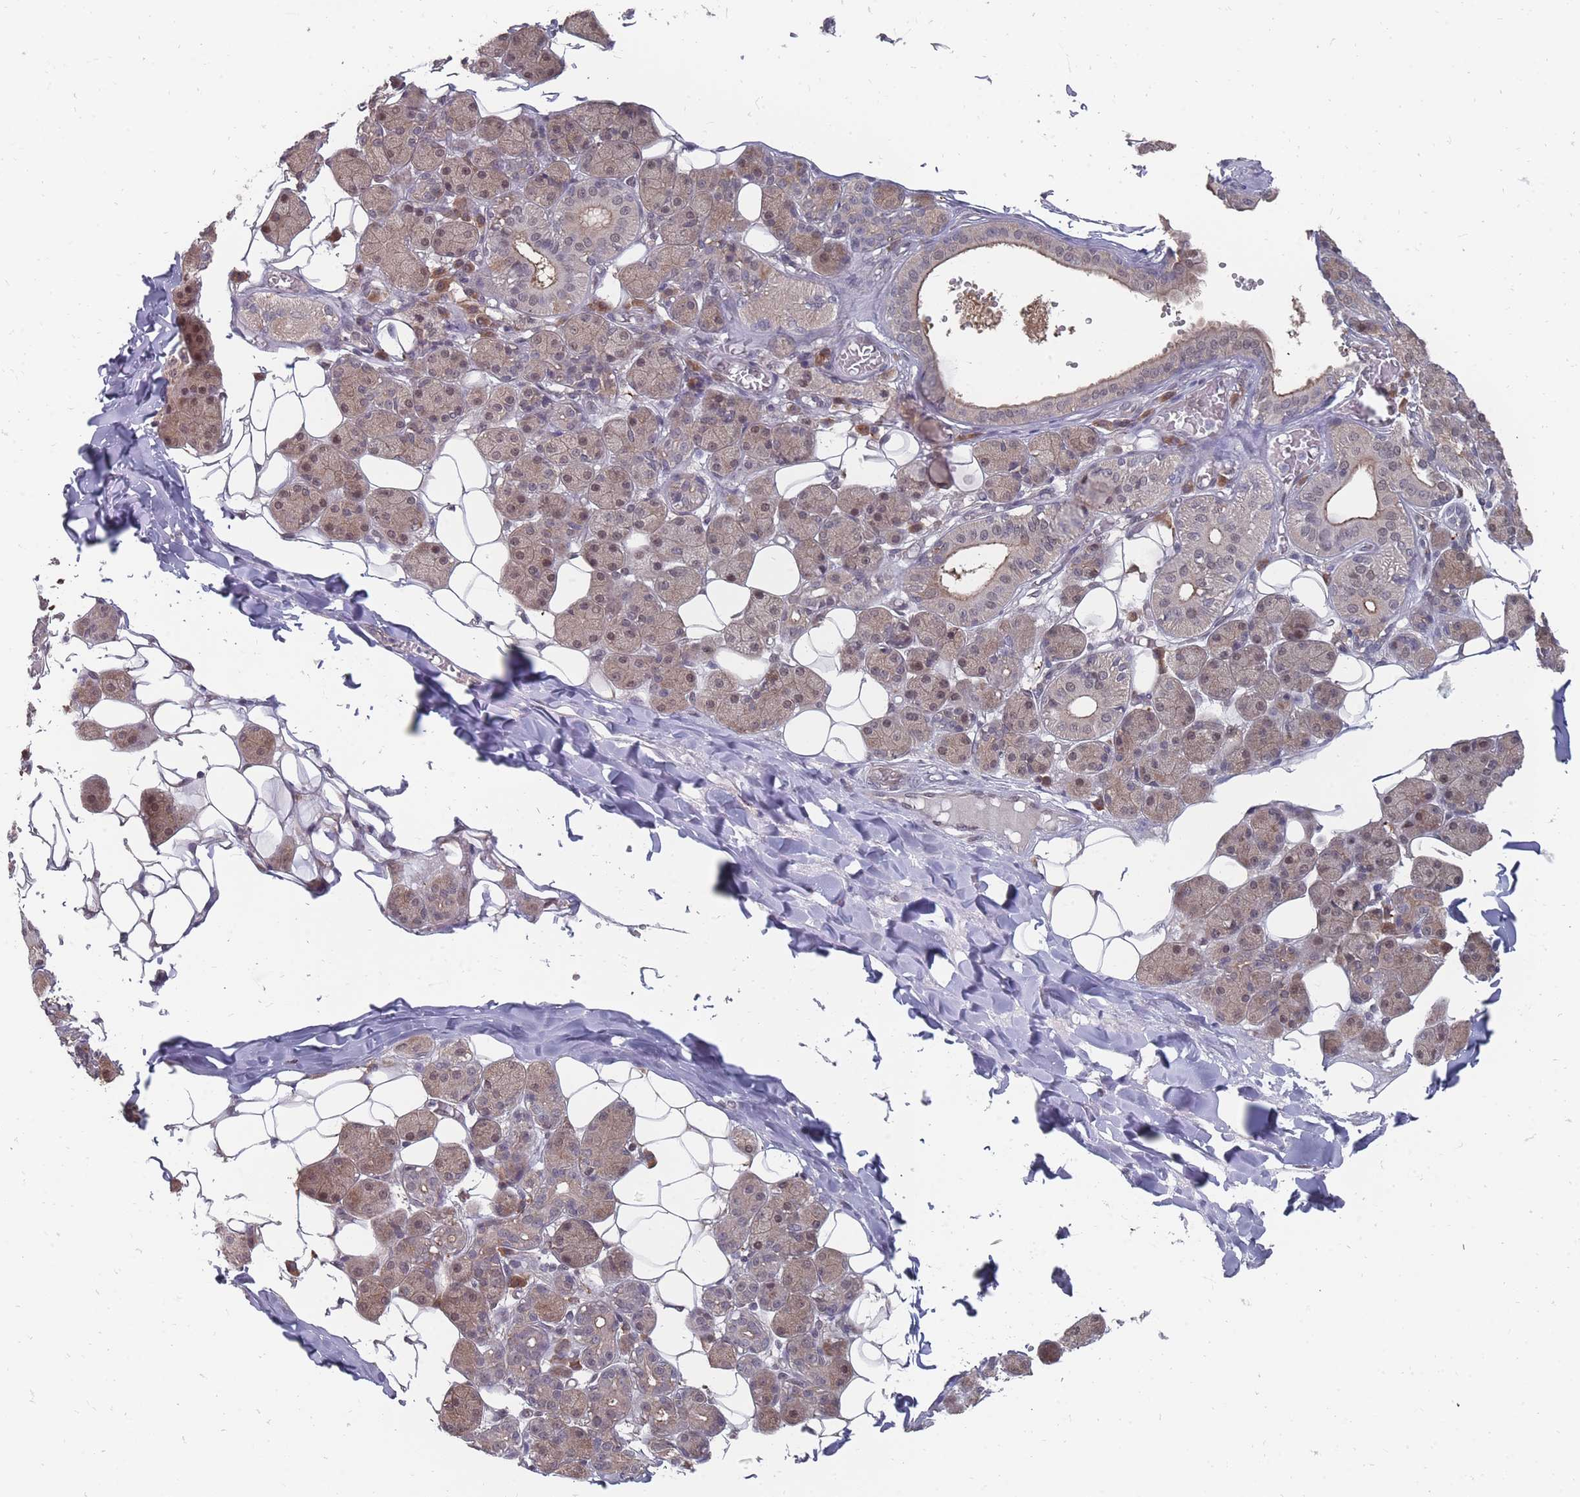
{"staining": {"intensity": "moderate", "quantity": "25%-75%", "location": "cytoplasmic/membranous,nuclear"}, "tissue": "salivary gland", "cell_type": "Glandular cells", "image_type": "normal", "snomed": [{"axis": "morphology", "description": "Normal tissue, NOS"}, {"axis": "topography", "description": "Salivary gland"}], "caption": "Salivary gland stained with immunohistochemistry (IHC) reveals moderate cytoplasmic/membranous,nuclear staining in about 25%-75% of glandular cells.", "gene": "NKD1", "patient": {"sex": "female", "age": 33}}